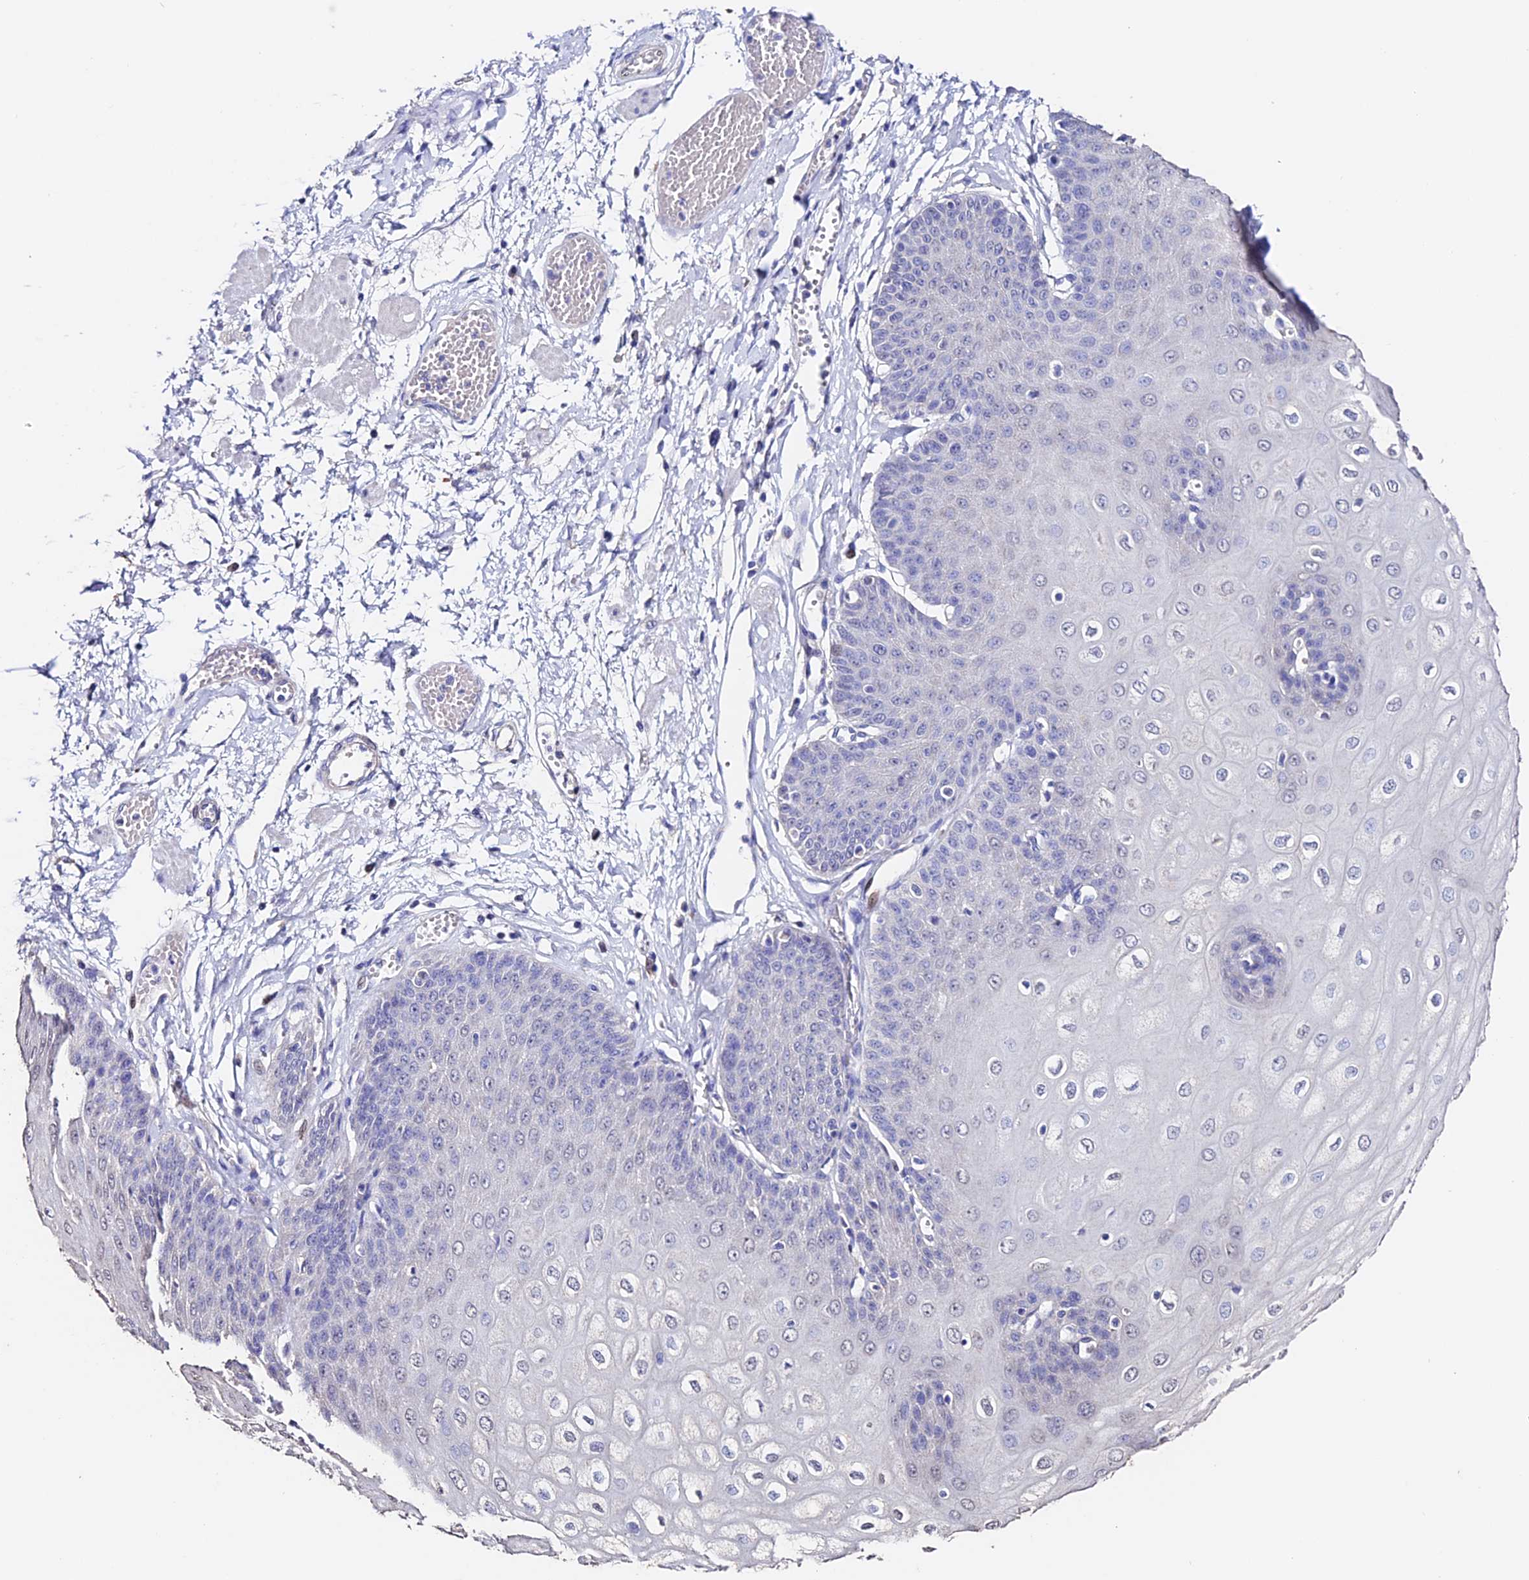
{"staining": {"intensity": "negative", "quantity": "none", "location": "none"}, "tissue": "esophagus", "cell_type": "Squamous epithelial cells", "image_type": "normal", "snomed": [{"axis": "morphology", "description": "Normal tissue, NOS"}, {"axis": "topography", "description": "Esophagus"}], "caption": "Squamous epithelial cells show no significant protein expression in benign esophagus.", "gene": "ESM1", "patient": {"sex": "male", "age": 60}}